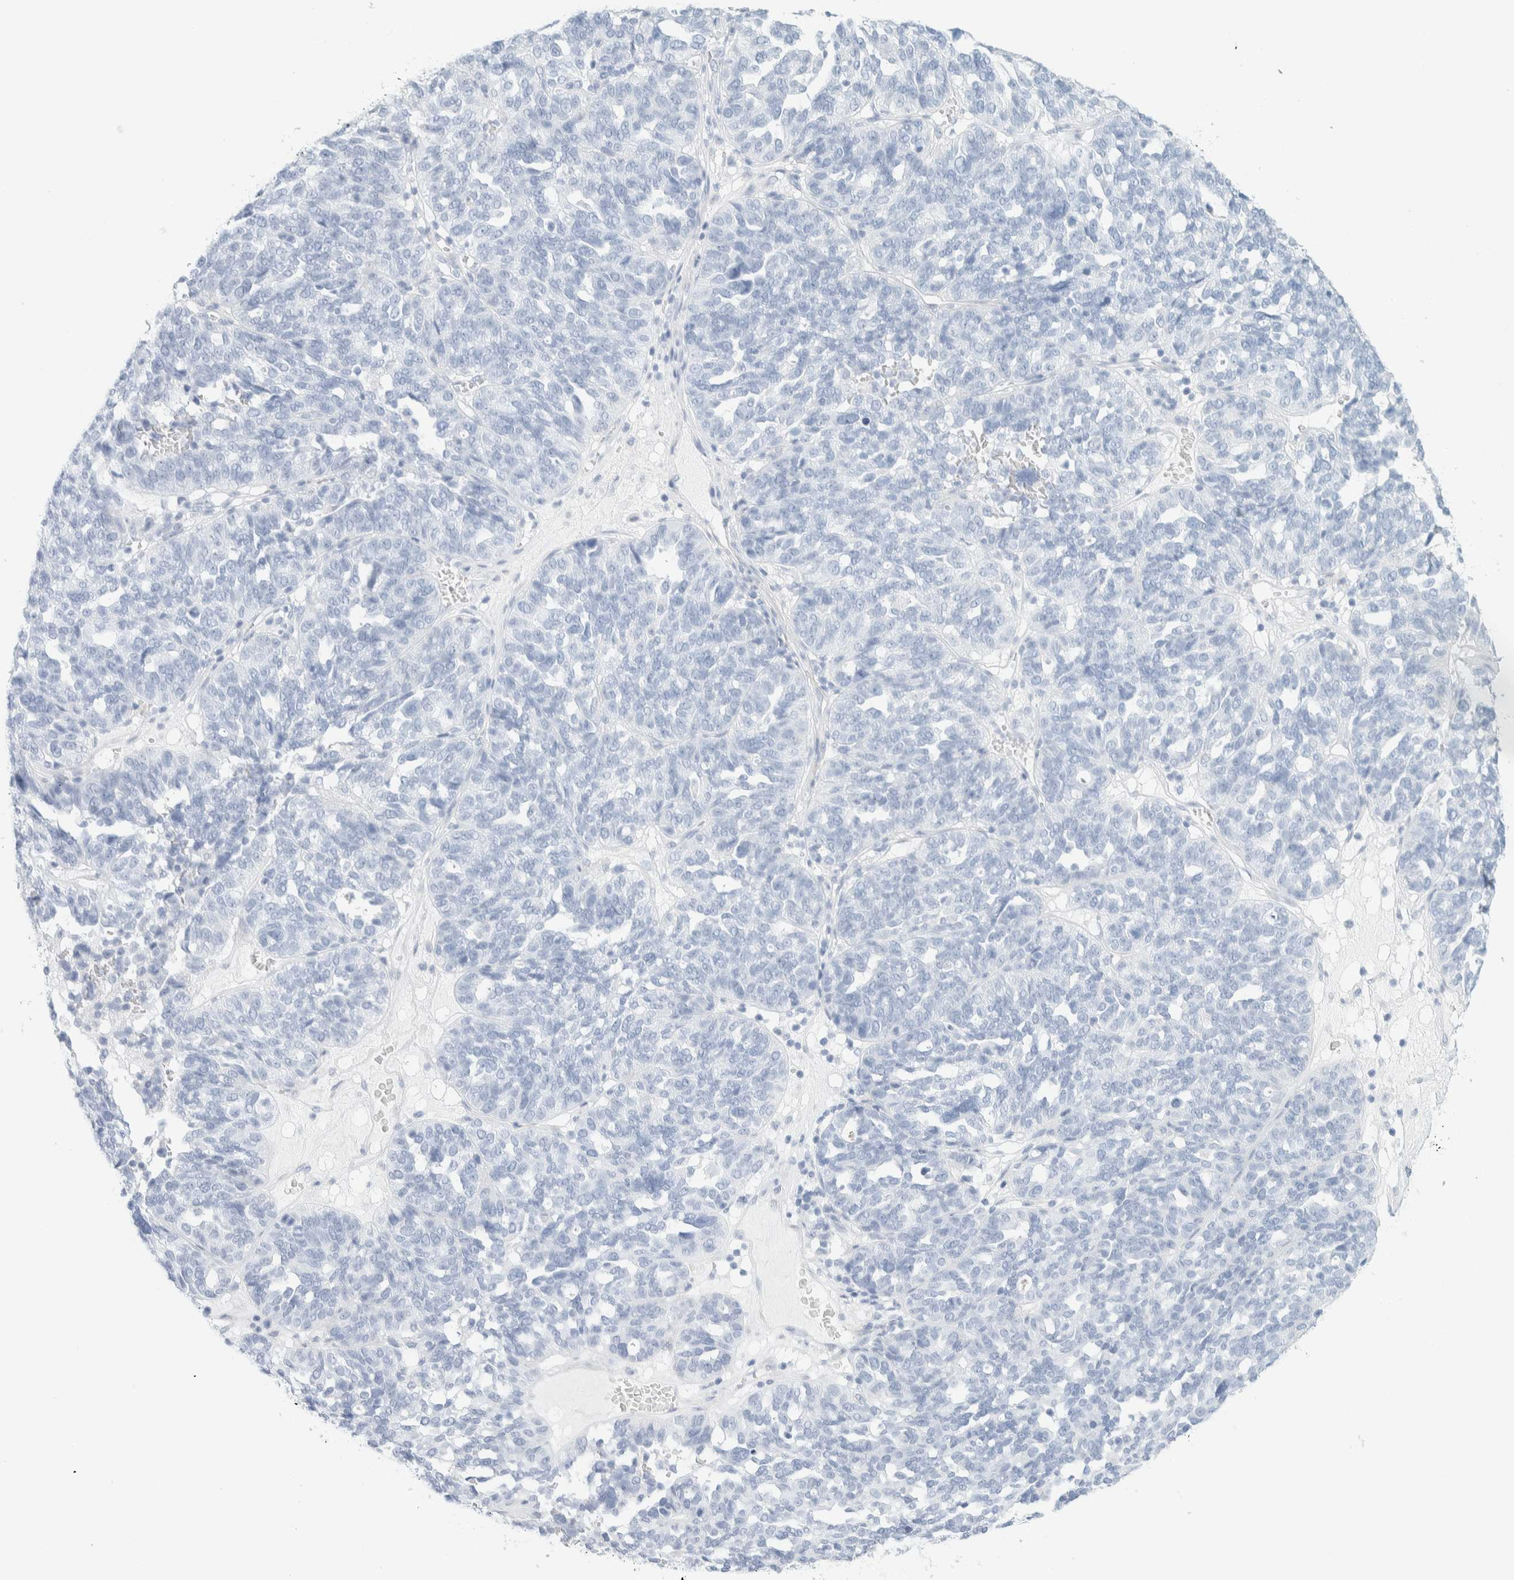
{"staining": {"intensity": "negative", "quantity": "none", "location": "none"}, "tissue": "ovarian cancer", "cell_type": "Tumor cells", "image_type": "cancer", "snomed": [{"axis": "morphology", "description": "Cystadenocarcinoma, serous, NOS"}, {"axis": "topography", "description": "Ovary"}], "caption": "Tumor cells show no significant protein expression in ovarian cancer (serous cystadenocarcinoma). Nuclei are stained in blue.", "gene": "ATCAY", "patient": {"sex": "female", "age": 59}}